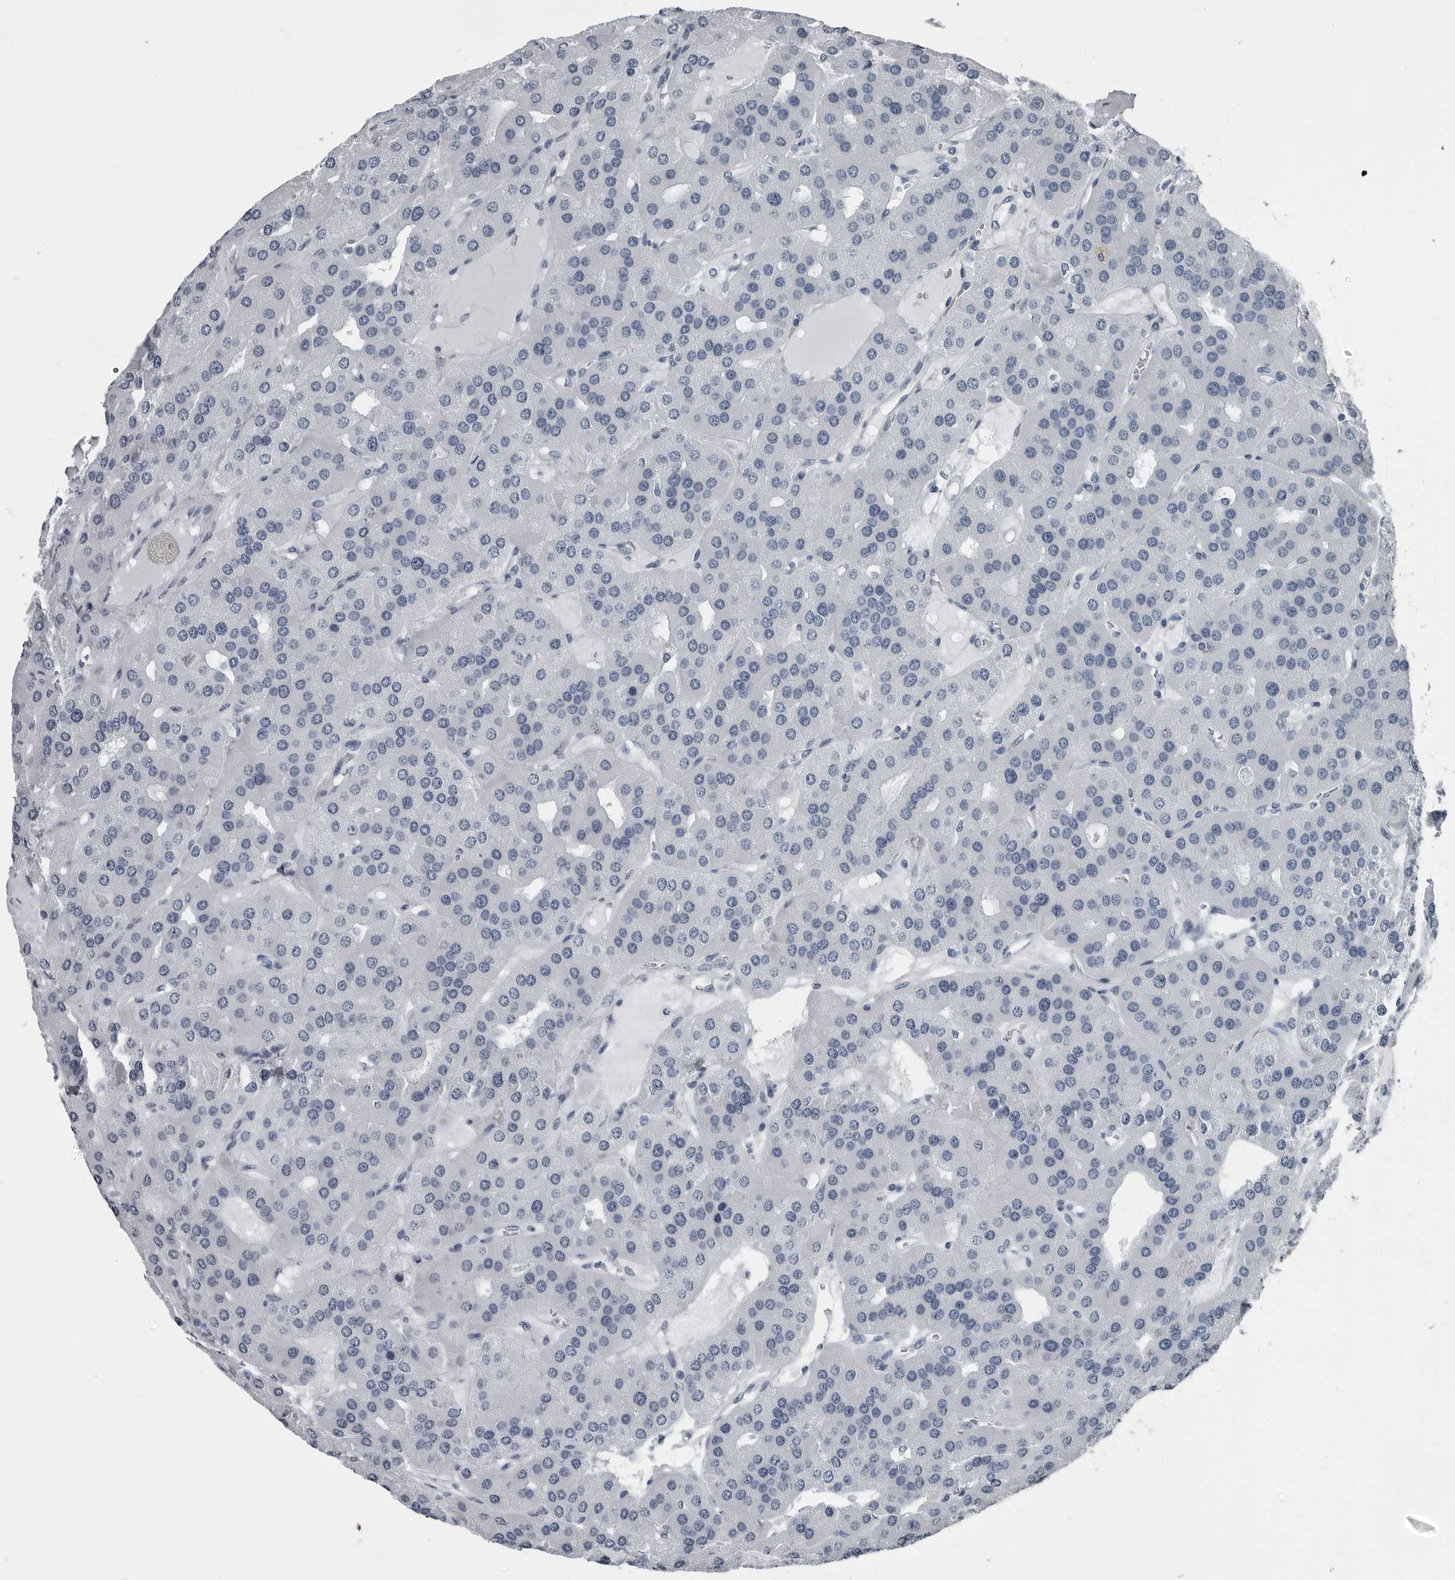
{"staining": {"intensity": "negative", "quantity": "none", "location": "none"}, "tissue": "parathyroid gland", "cell_type": "Glandular cells", "image_type": "normal", "snomed": [{"axis": "morphology", "description": "Normal tissue, NOS"}, {"axis": "morphology", "description": "Adenoma, NOS"}, {"axis": "topography", "description": "Parathyroid gland"}], "caption": "Parathyroid gland stained for a protein using immunohistochemistry (IHC) shows no positivity glandular cells.", "gene": "SPINK1", "patient": {"sex": "female", "age": 86}}